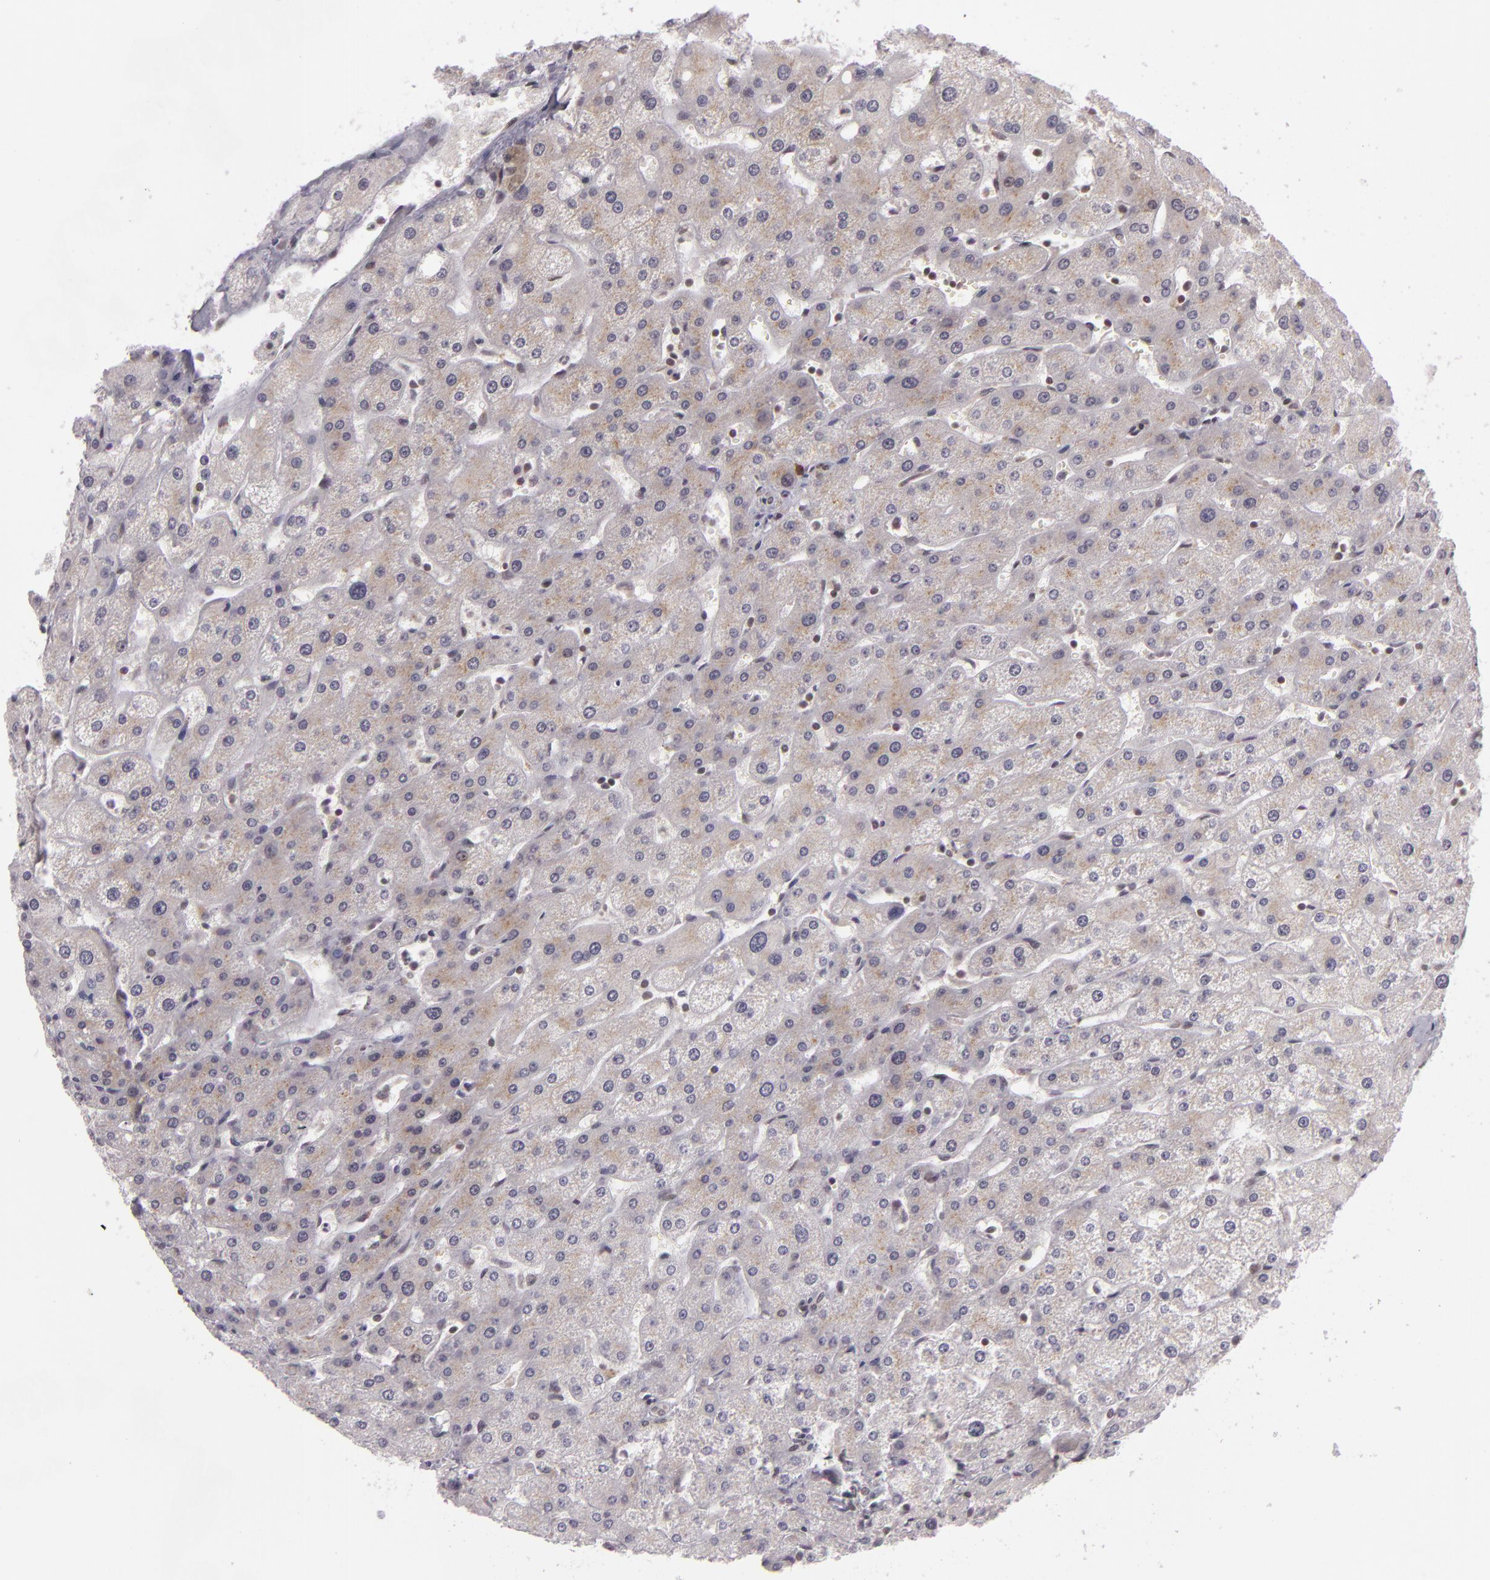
{"staining": {"intensity": "weak", "quantity": "<25%", "location": "cytoplasmic/membranous"}, "tissue": "liver", "cell_type": "Cholangiocytes", "image_type": "normal", "snomed": [{"axis": "morphology", "description": "Normal tissue, NOS"}, {"axis": "topography", "description": "Liver"}], "caption": "An IHC micrograph of unremarkable liver is shown. There is no staining in cholangiocytes of liver.", "gene": "ZFX", "patient": {"sex": "male", "age": 67}}